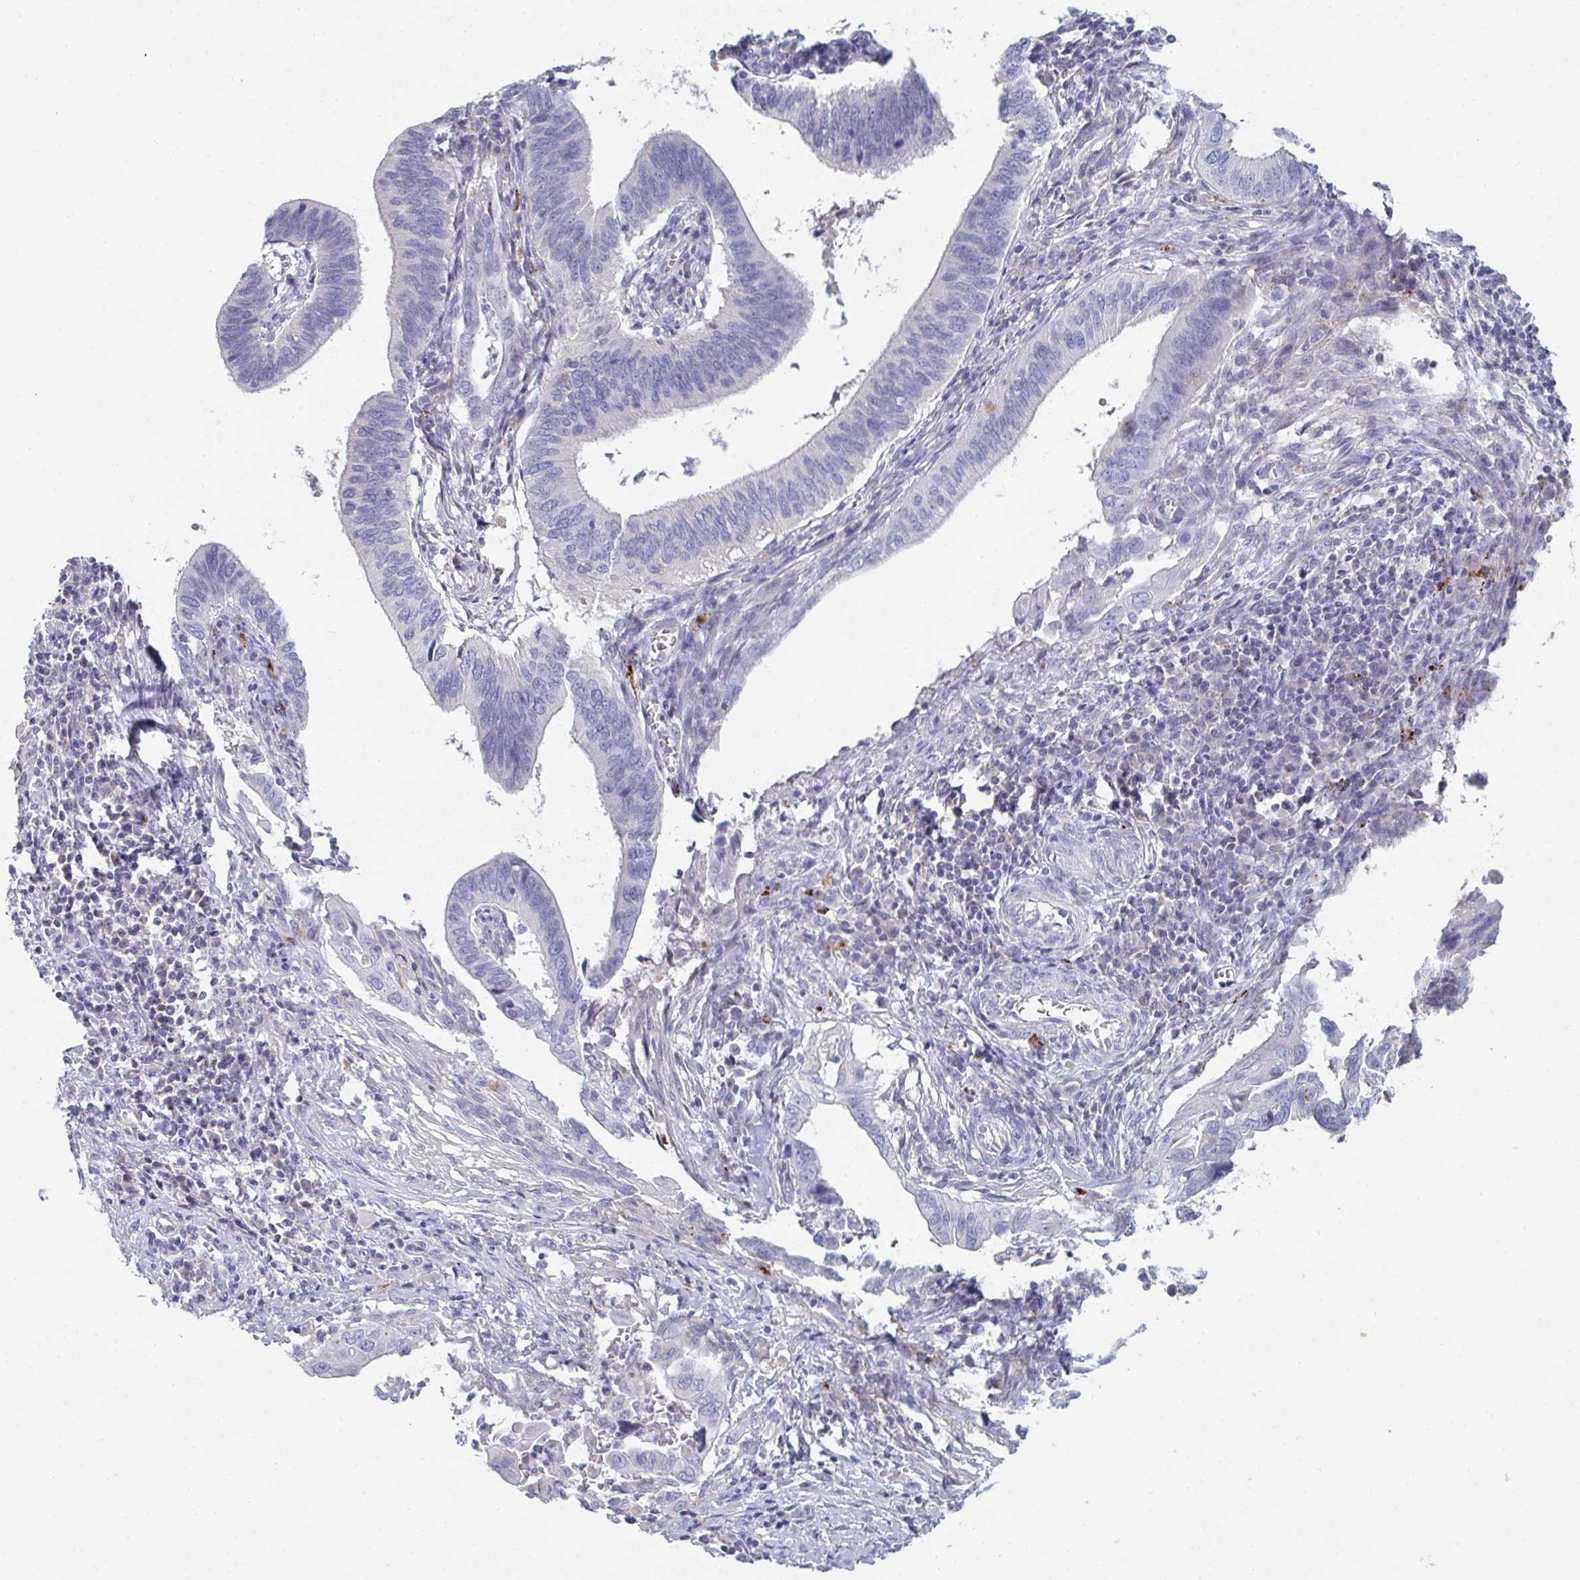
{"staining": {"intensity": "negative", "quantity": "none", "location": "none"}, "tissue": "cervical cancer", "cell_type": "Tumor cells", "image_type": "cancer", "snomed": [{"axis": "morphology", "description": "Adenocarcinoma, NOS"}, {"axis": "topography", "description": "Cervix"}], "caption": "Immunohistochemistry photomicrograph of cervical cancer (adenocarcinoma) stained for a protein (brown), which exhibits no expression in tumor cells.", "gene": "HGFAC", "patient": {"sex": "female", "age": 42}}